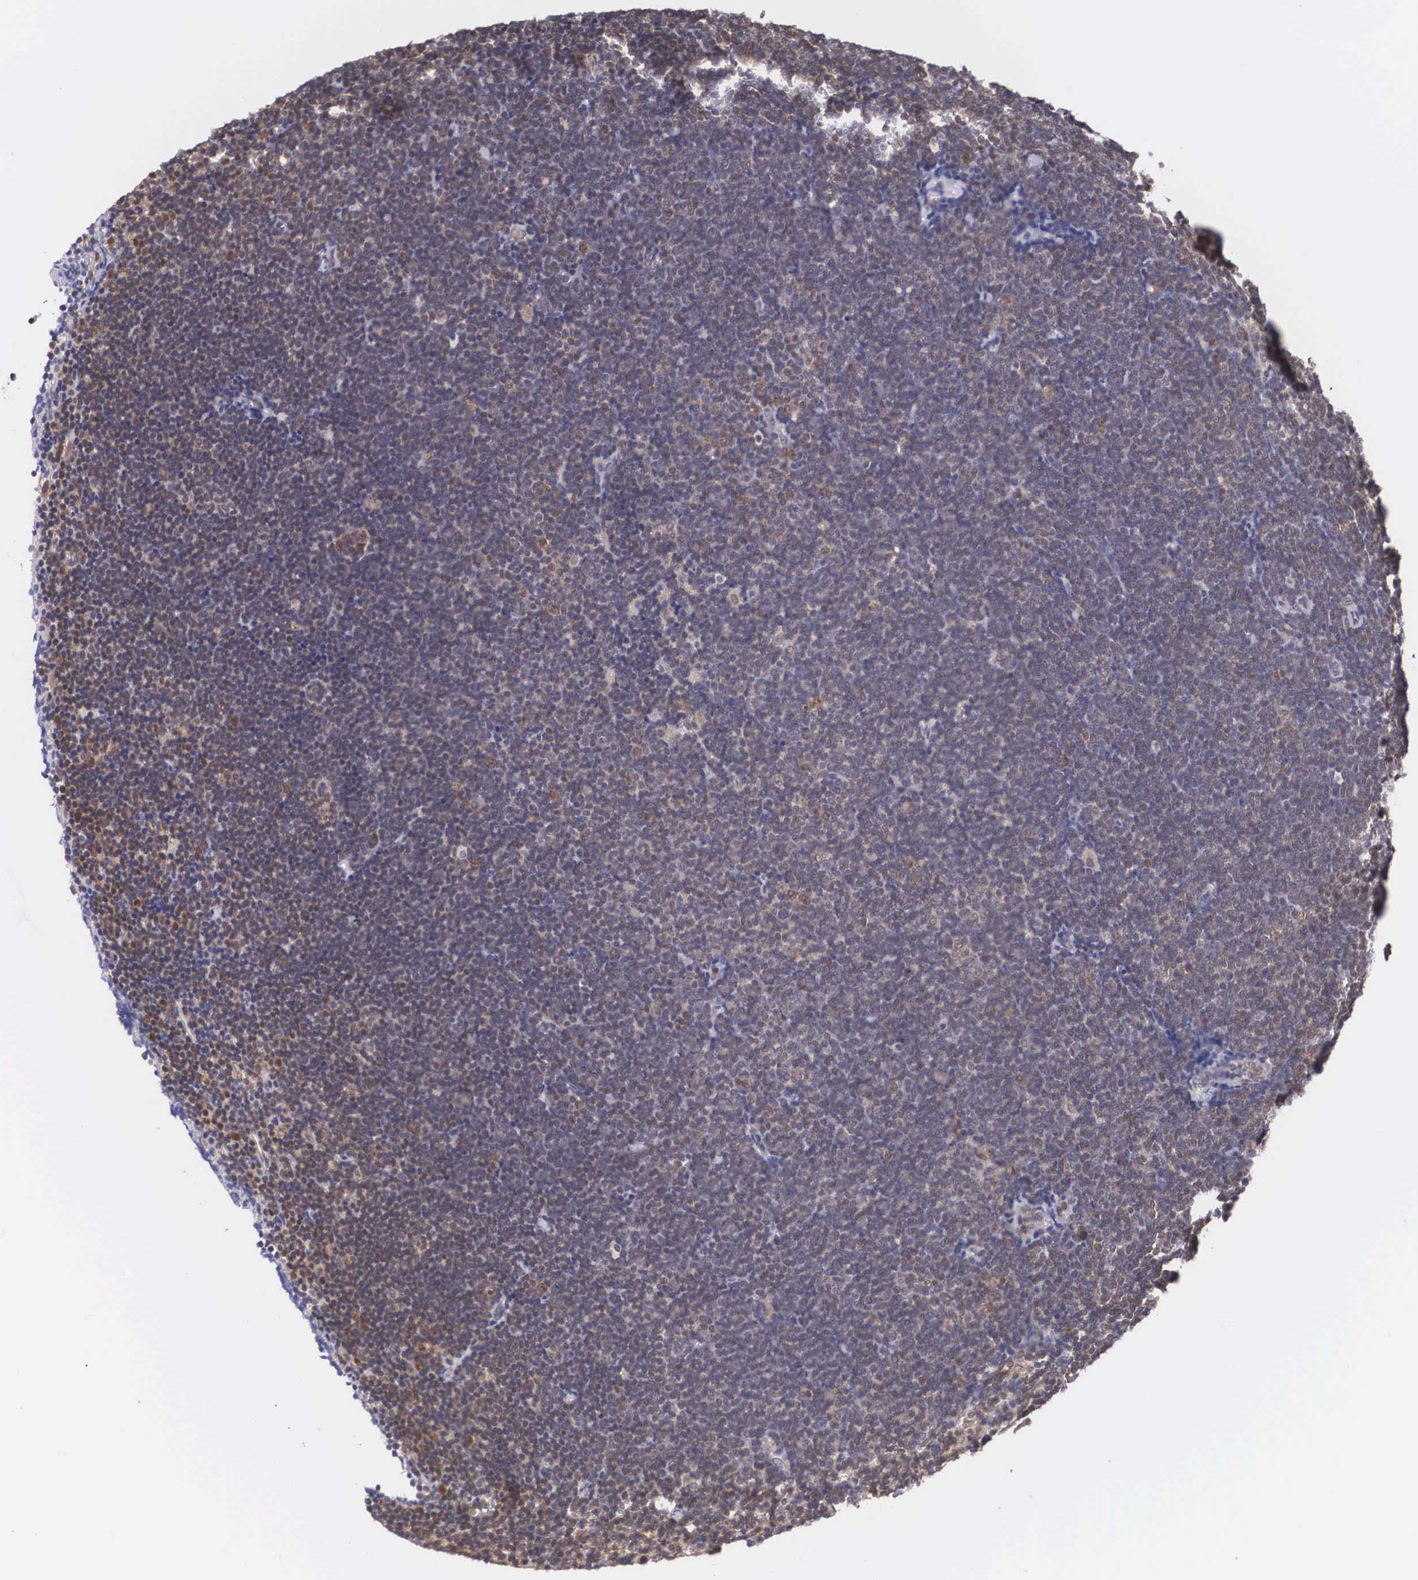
{"staining": {"intensity": "weak", "quantity": "25%-75%", "location": "cytoplasmic/membranous"}, "tissue": "lymphoma", "cell_type": "Tumor cells", "image_type": "cancer", "snomed": [{"axis": "morphology", "description": "Malignant lymphoma, non-Hodgkin's type, Low grade"}, {"axis": "topography", "description": "Lymph node"}], "caption": "Malignant lymphoma, non-Hodgkin's type (low-grade) stained for a protein shows weak cytoplasmic/membranous positivity in tumor cells.", "gene": "IGBP1", "patient": {"sex": "female", "age": 51}}